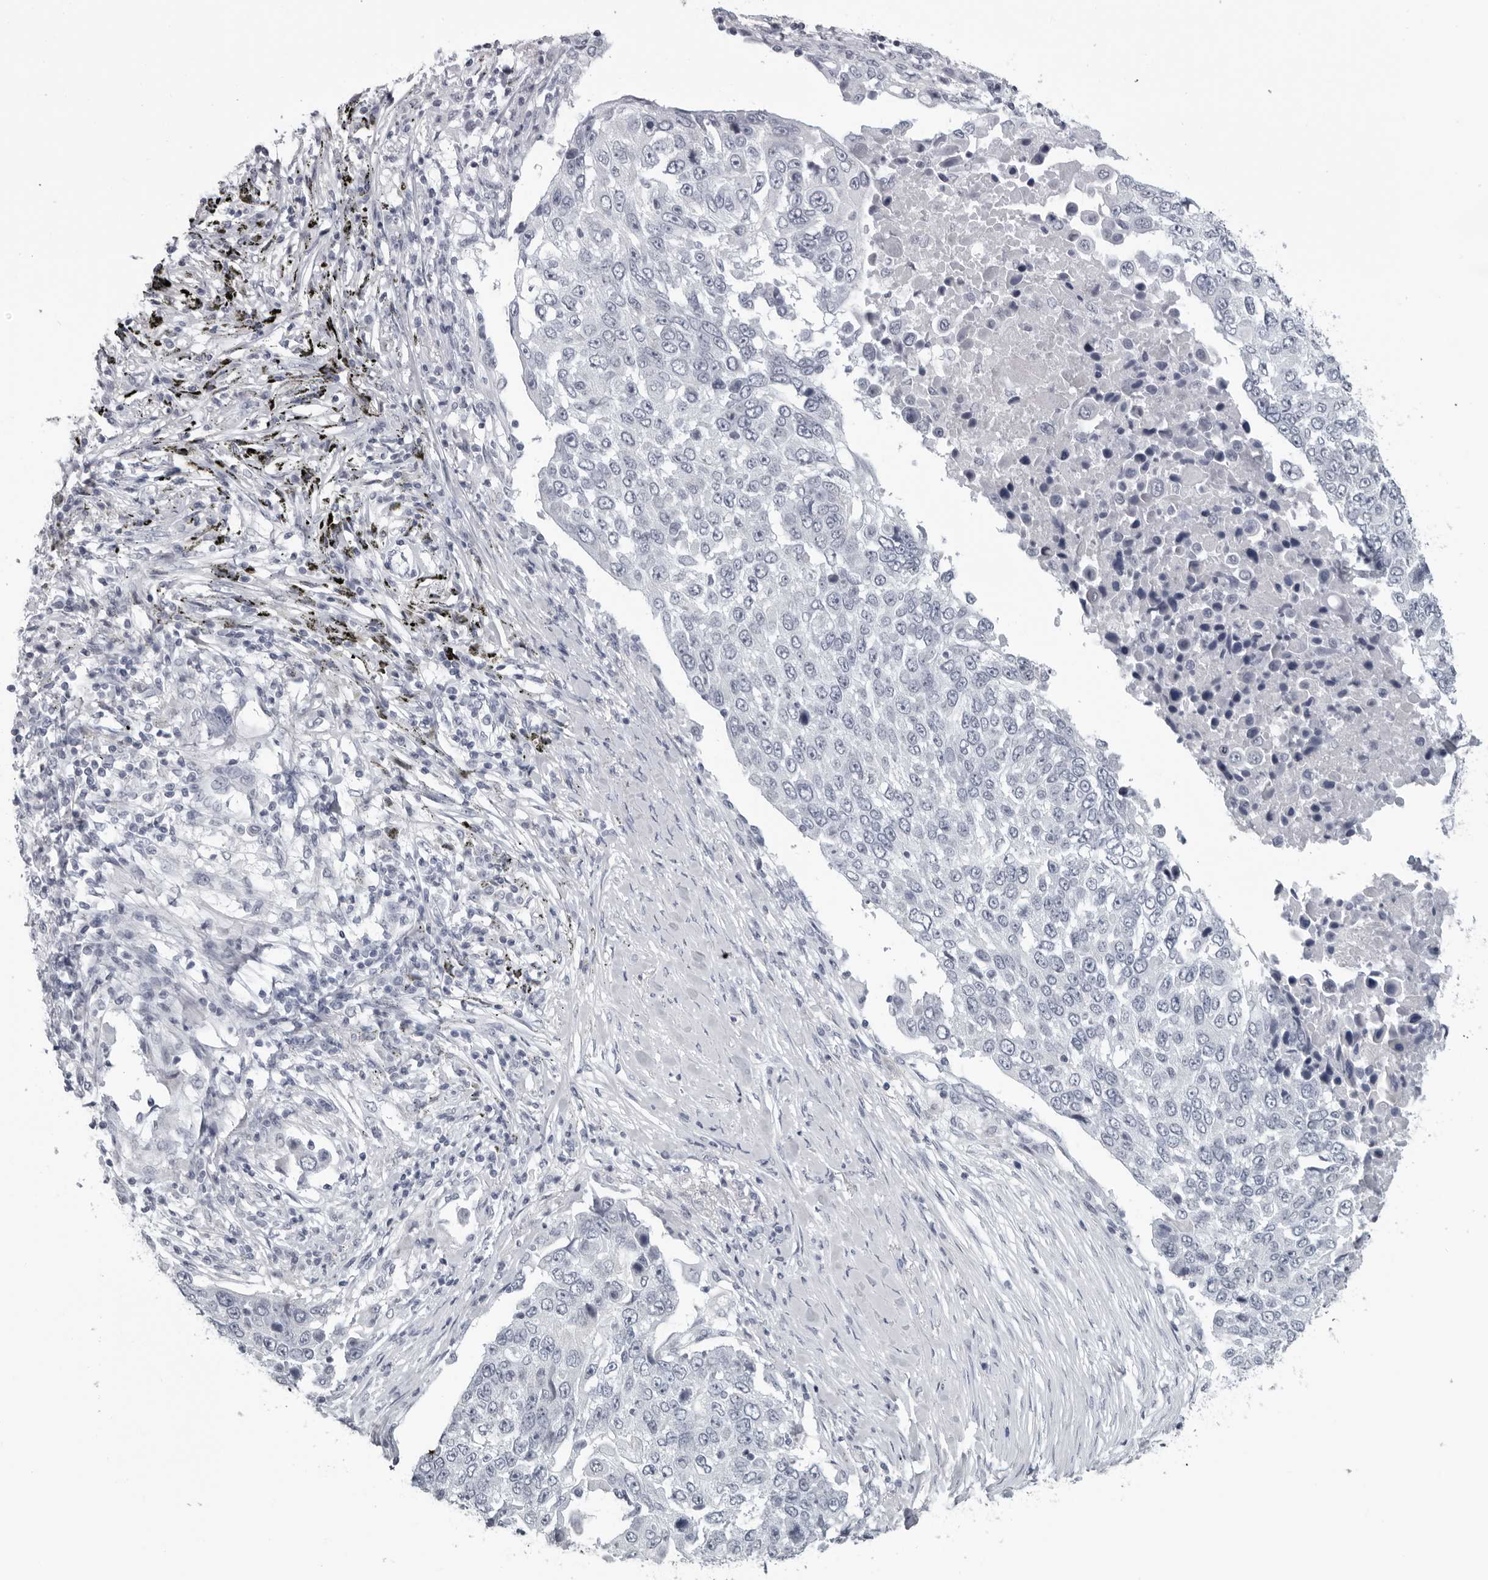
{"staining": {"intensity": "negative", "quantity": "none", "location": "none"}, "tissue": "lung cancer", "cell_type": "Tumor cells", "image_type": "cancer", "snomed": [{"axis": "morphology", "description": "Squamous cell carcinoma, NOS"}, {"axis": "topography", "description": "Lung"}], "caption": "Photomicrograph shows no significant protein expression in tumor cells of lung squamous cell carcinoma. (DAB immunohistochemistry (IHC), high magnification).", "gene": "OPLAH", "patient": {"sex": "male", "age": 66}}